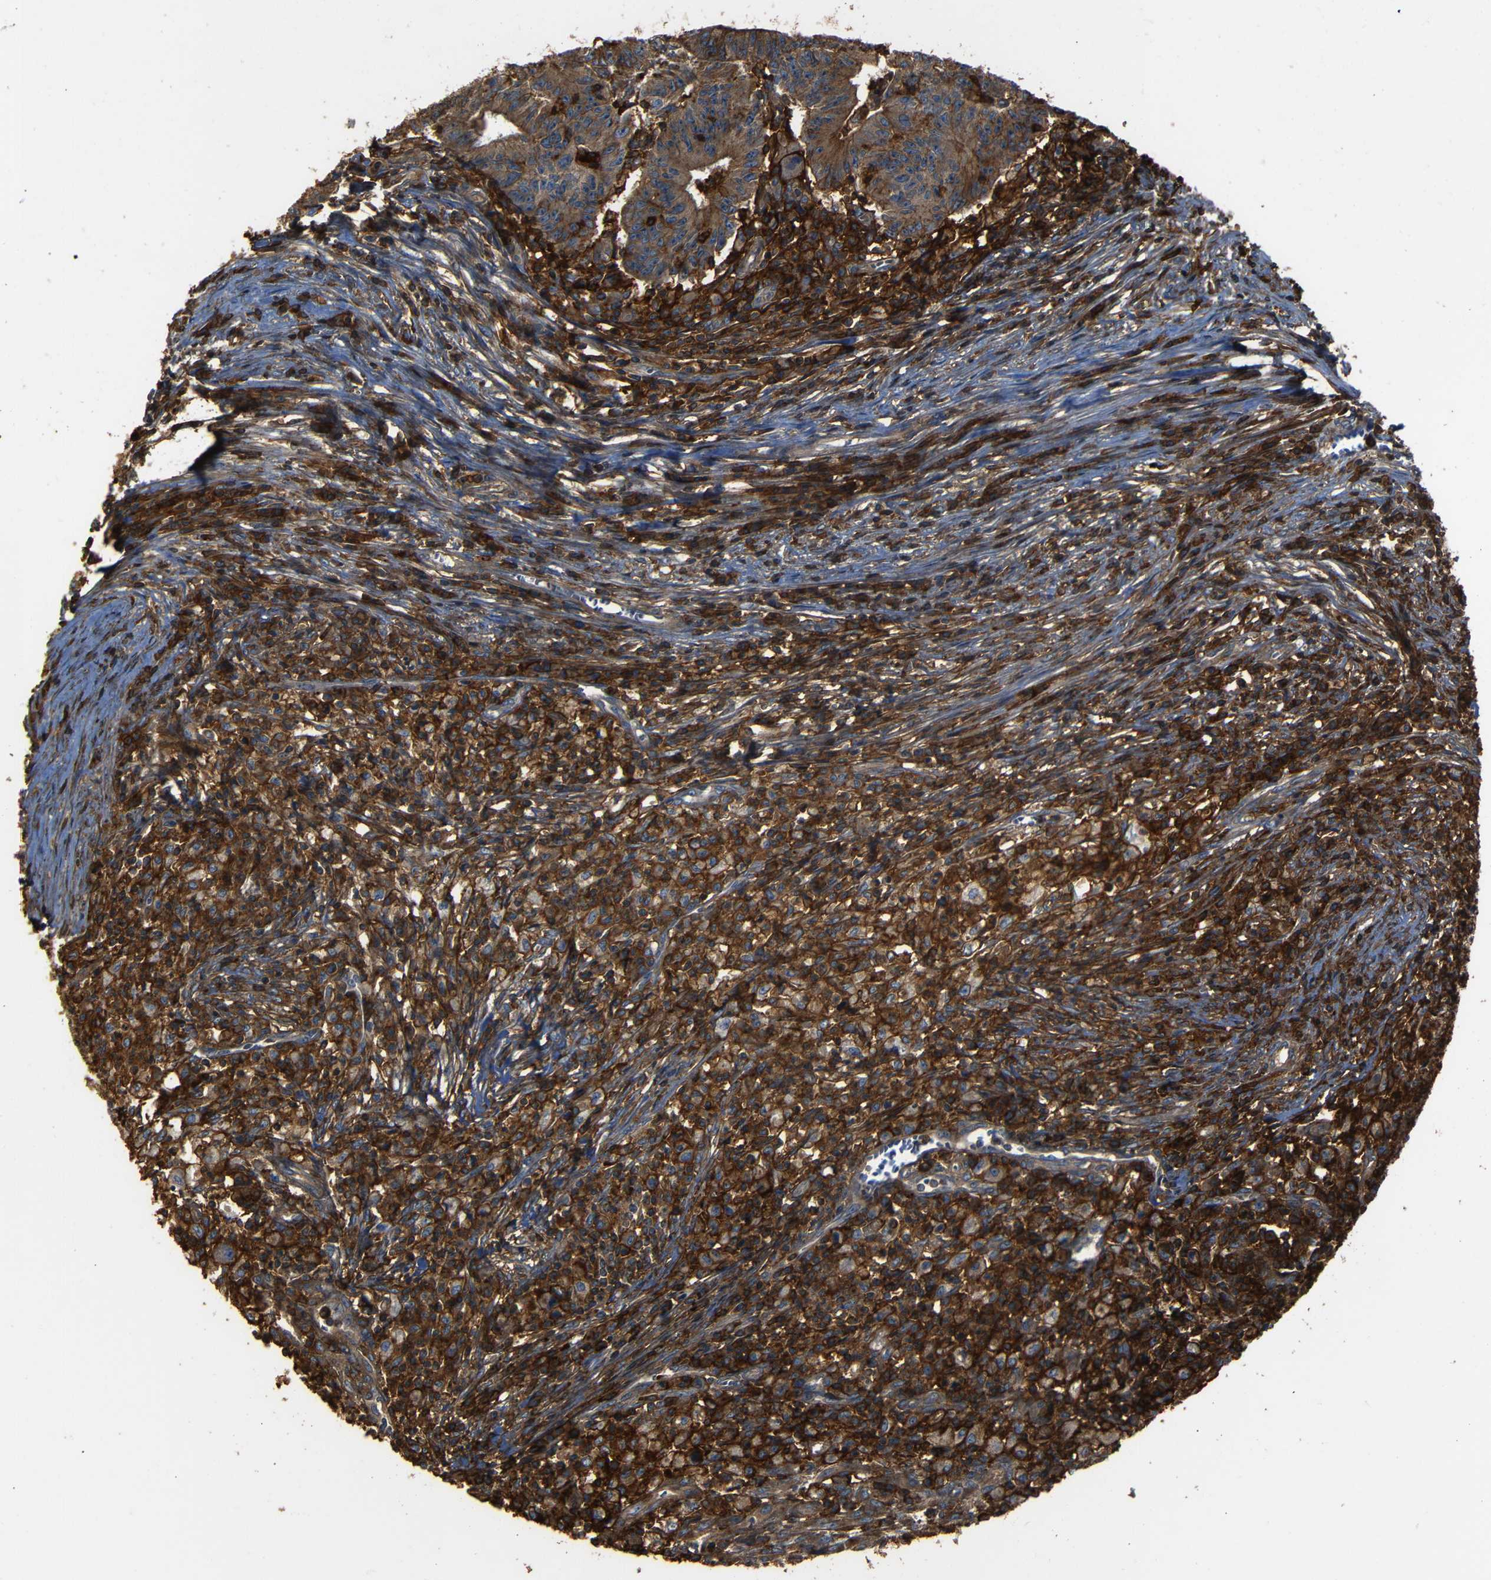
{"staining": {"intensity": "strong", "quantity": ">75%", "location": "cytoplasmic/membranous"}, "tissue": "colorectal cancer", "cell_type": "Tumor cells", "image_type": "cancer", "snomed": [{"axis": "morphology", "description": "Adenocarcinoma, NOS"}, {"axis": "topography", "description": "Colon"}], "caption": "Human colorectal cancer stained with a brown dye displays strong cytoplasmic/membranous positive expression in approximately >75% of tumor cells.", "gene": "ADGRE5", "patient": {"sex": "male", "age": 45}}